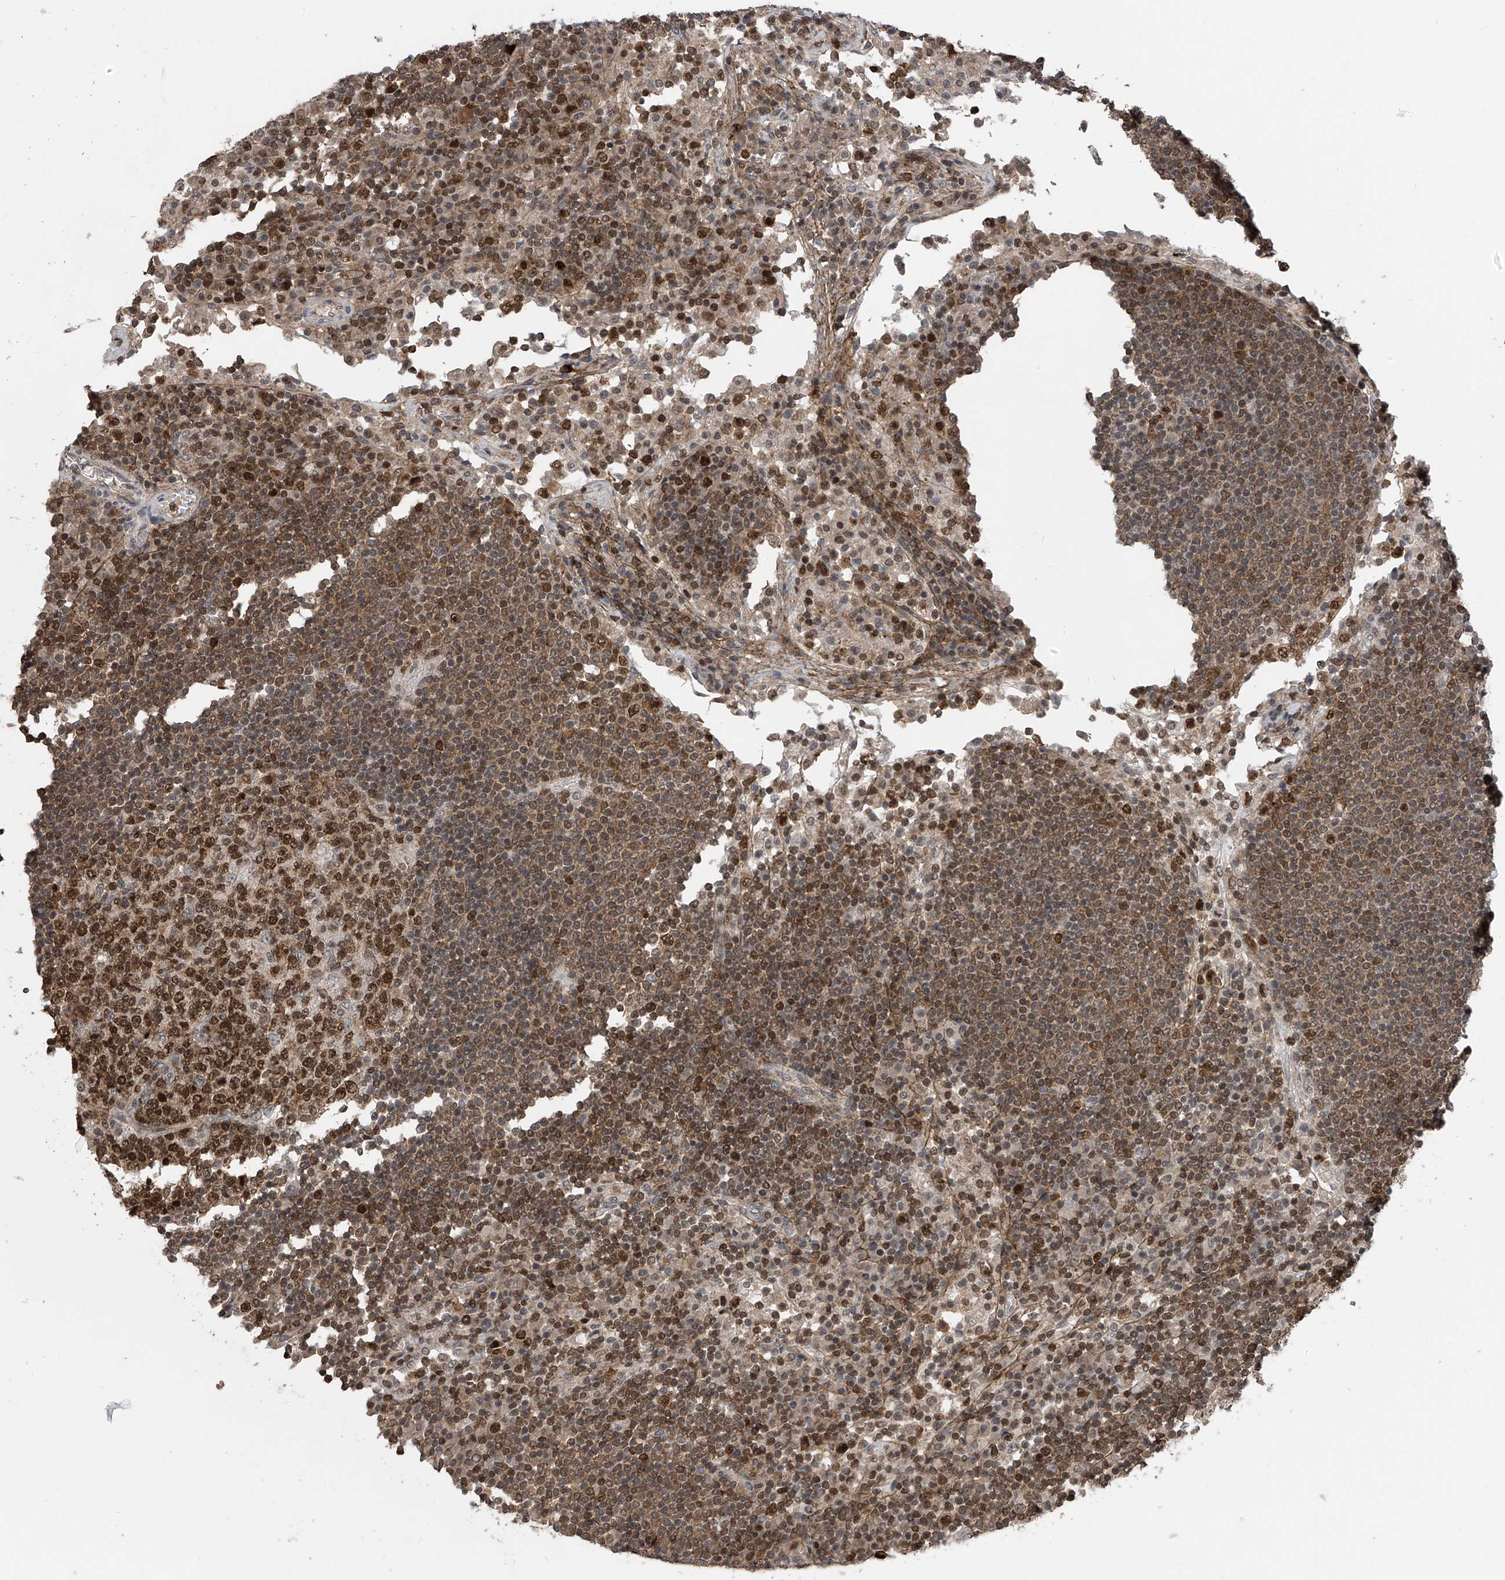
{"staining": {"intensity": "strong", "quantity": ">75%", "location": "nuclear"}, "tissue": "lymph node", "cell_type": "Germinal center cells", "image_type": "normal", "snomed": [{"axis": "morphology", "description": "Normal tissue, NOS"}, {"axis": "topography", "description": "Lymph node"}], "caption": "Immunohistochemistry (DAB (3,3'-diaminobenzidine)) staining of benign lymph node displays strong nuclear protein positivity in about >75% of germinal center cells. (IHC, brightfield microscopy, high magnification).", "gene": "DNAJC9", "patient": {"sex": "female", "age": 53}}